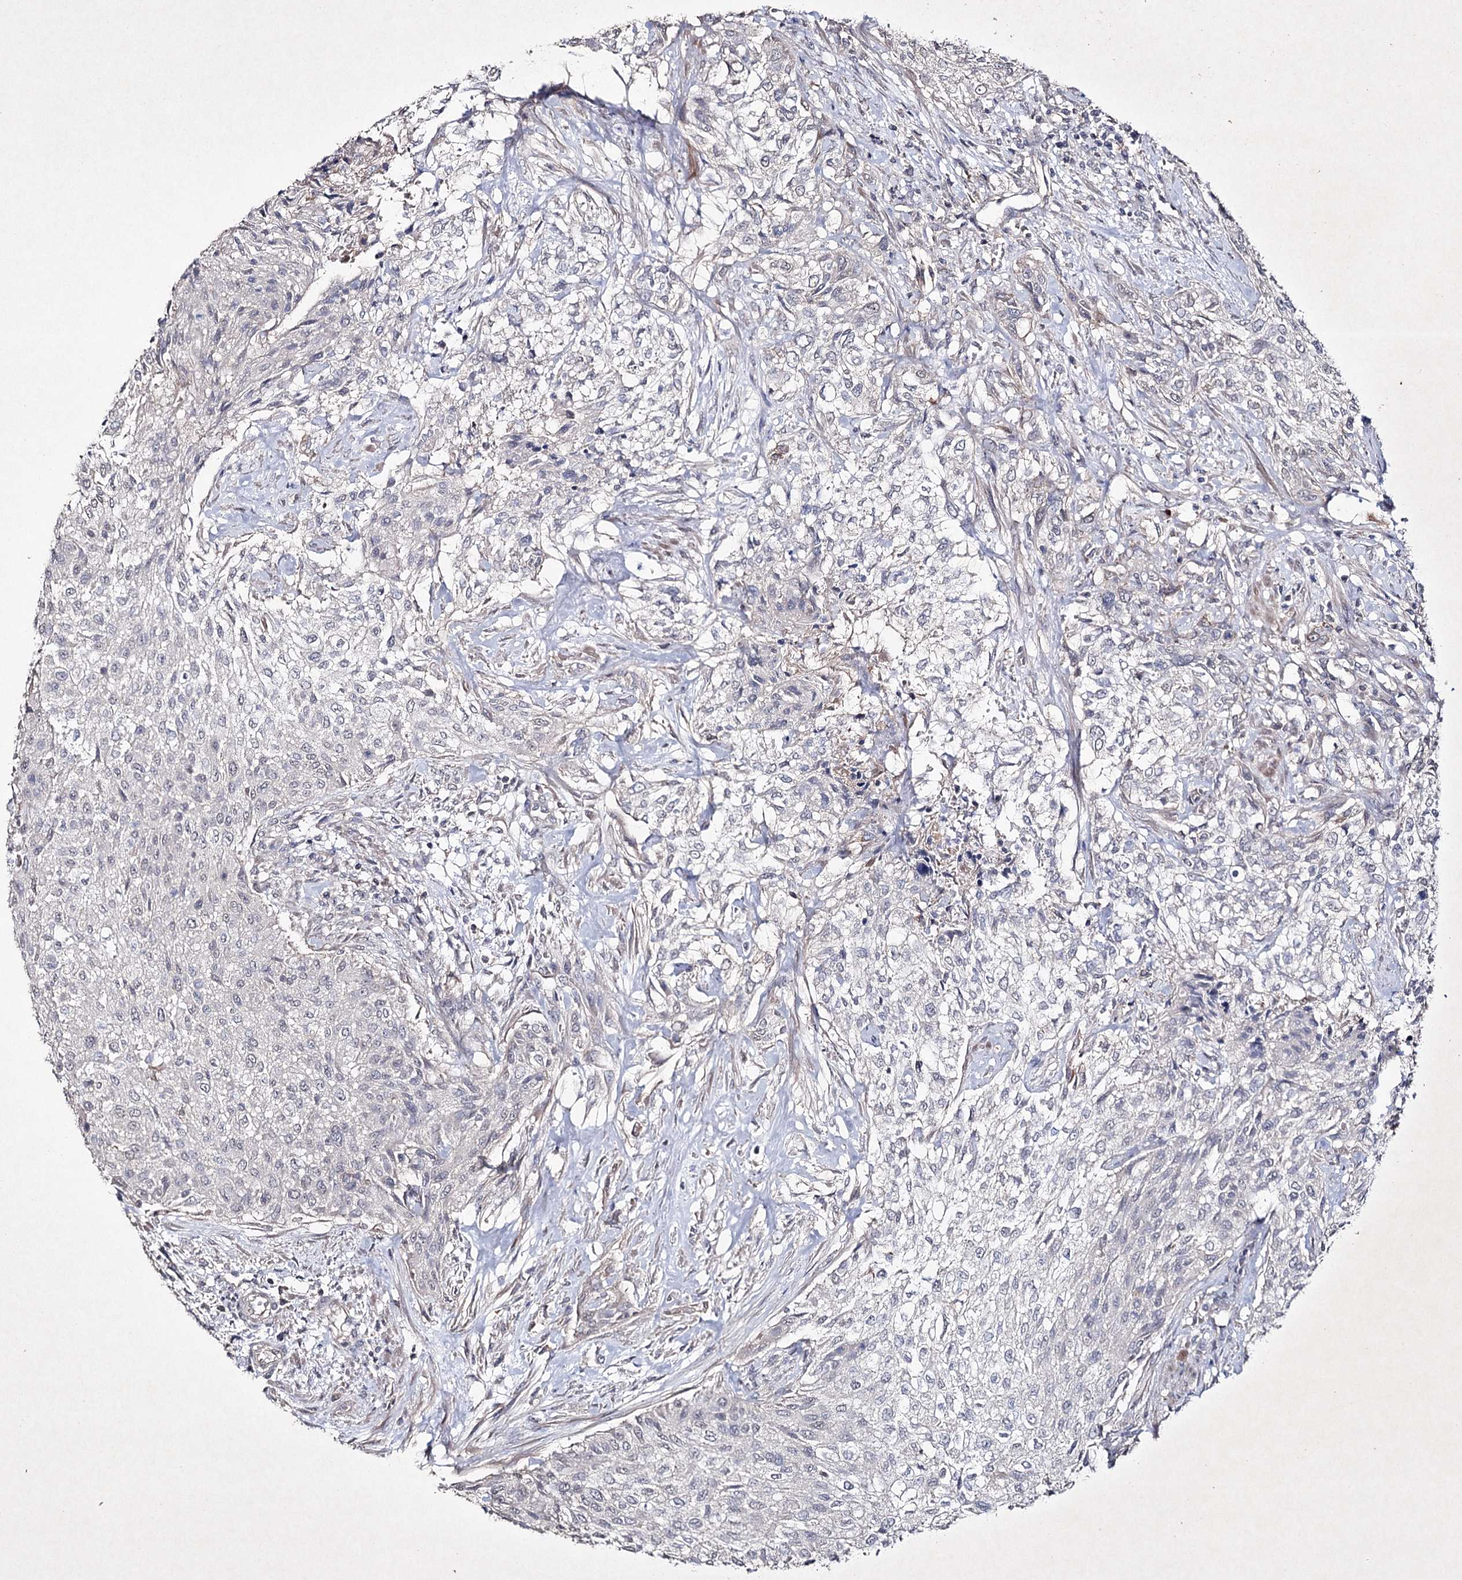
{"staining": {"intensity": "negative", "quantity": "none", "location": "none"}, "tissue": "urothelial cancer", "cell_type": "Tumor cells", "image_type": "cancer", "snomed": [{"axis": "morphology", "description": "Normal tissue, NOS"}, {"axis": "morphology", "description": "Urothelial carcinoma, NOS"}, {"axis": "topography", "description": "Urinary bladder"}, {"axis": "topography", "description": "Peripheral nerve tissue"}], "caption": "High magnification brightfield microscopy of transitional cell carcinoma stained with DAB (3,3'-diaminobenzidine) (brown) and counterstained with hematoxylin (blue): tumor cells show no significant staining.", "gene": "SEMA4G", "patient": {"sex": "male", "age": 35}}